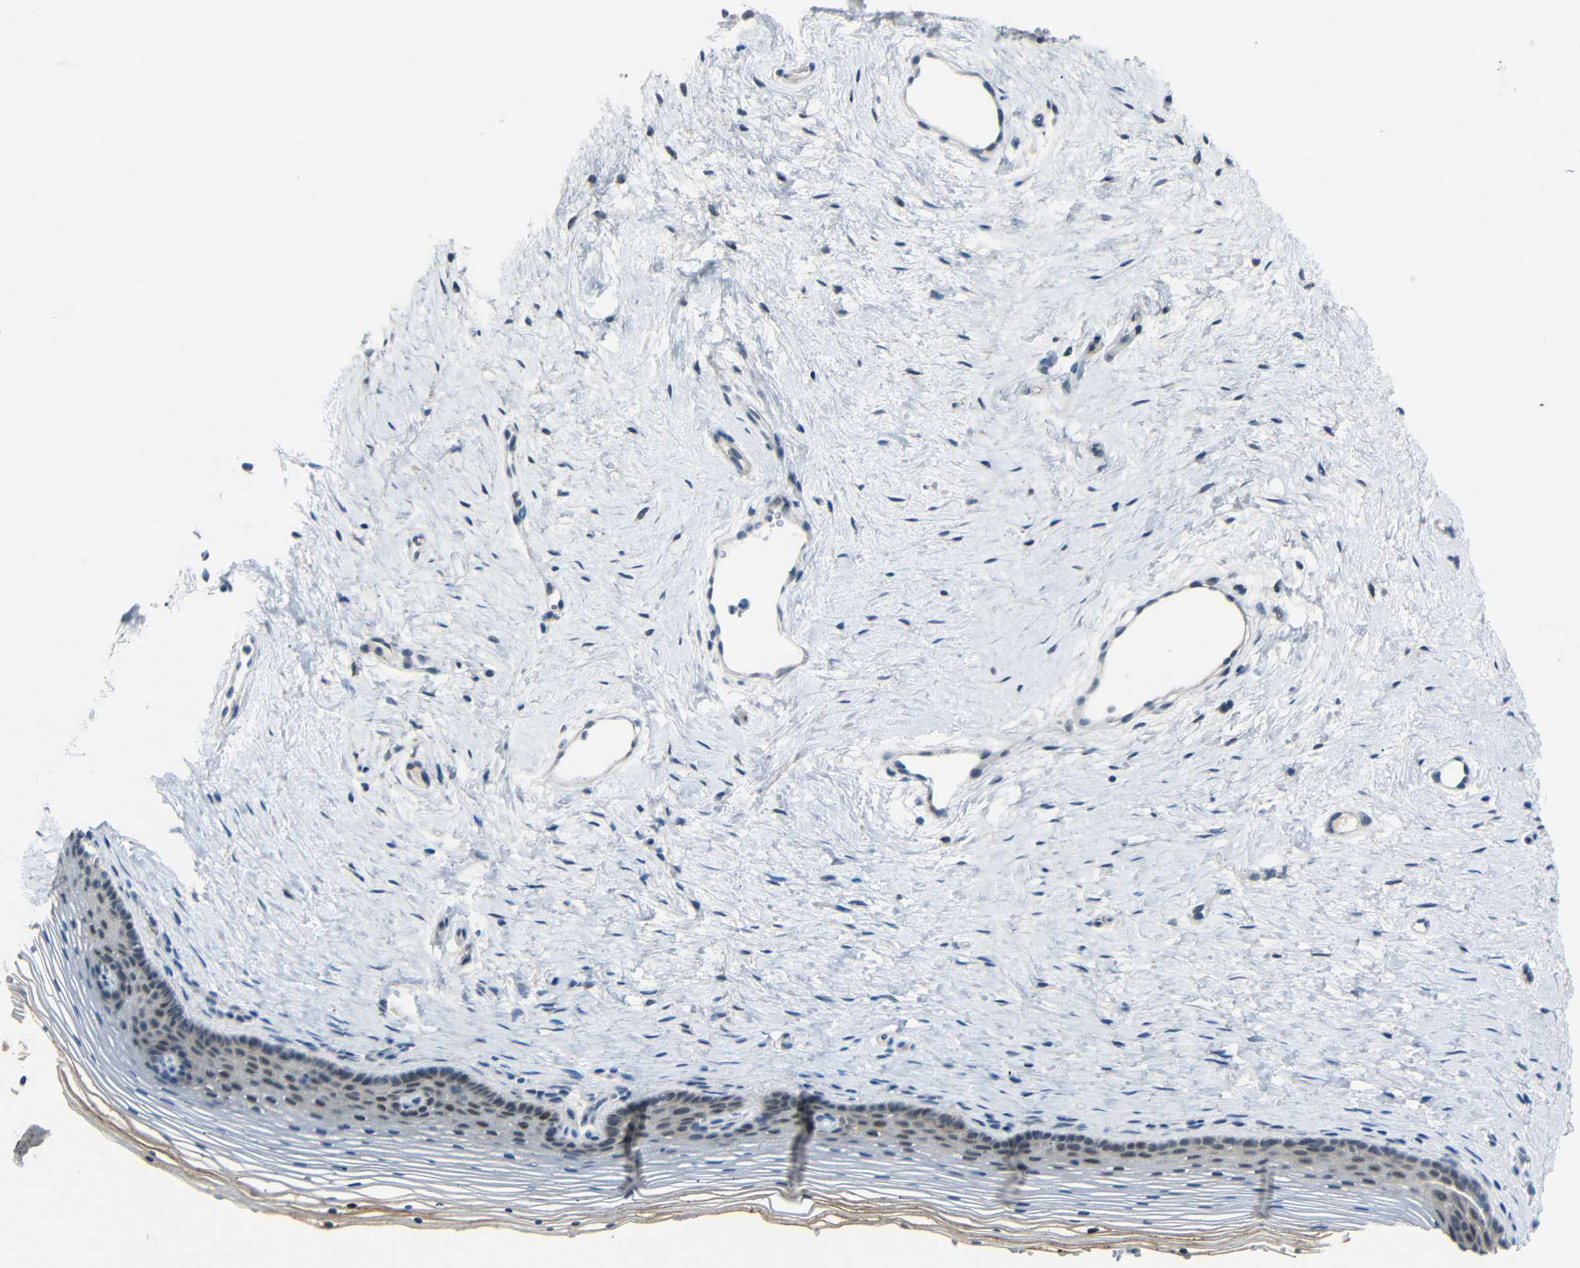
{"staining": {"intensity": "moderate", "quantity": "<25%", "location": "nuclear"}, "tissue": "vagina", "cell_type": "Squamous epithelial cells", "image_type": "normal", "snomed": [{"axis": "morphology", "description": "Normal tissue, NOS"}, {"axis": "topography", "description": "Vagina"}], "caption": "An immunohistochemistry (IHC) micrograph of unremarkable tissue is shown. Protein staining in brown shows moderate nuclear positivity in vagina within squamous epithelial cells. (DAB = brown stain, brightfield microscopy at high magnification).", "gene": "GPR158", "patient": {"sex": "female", "age": 32}}